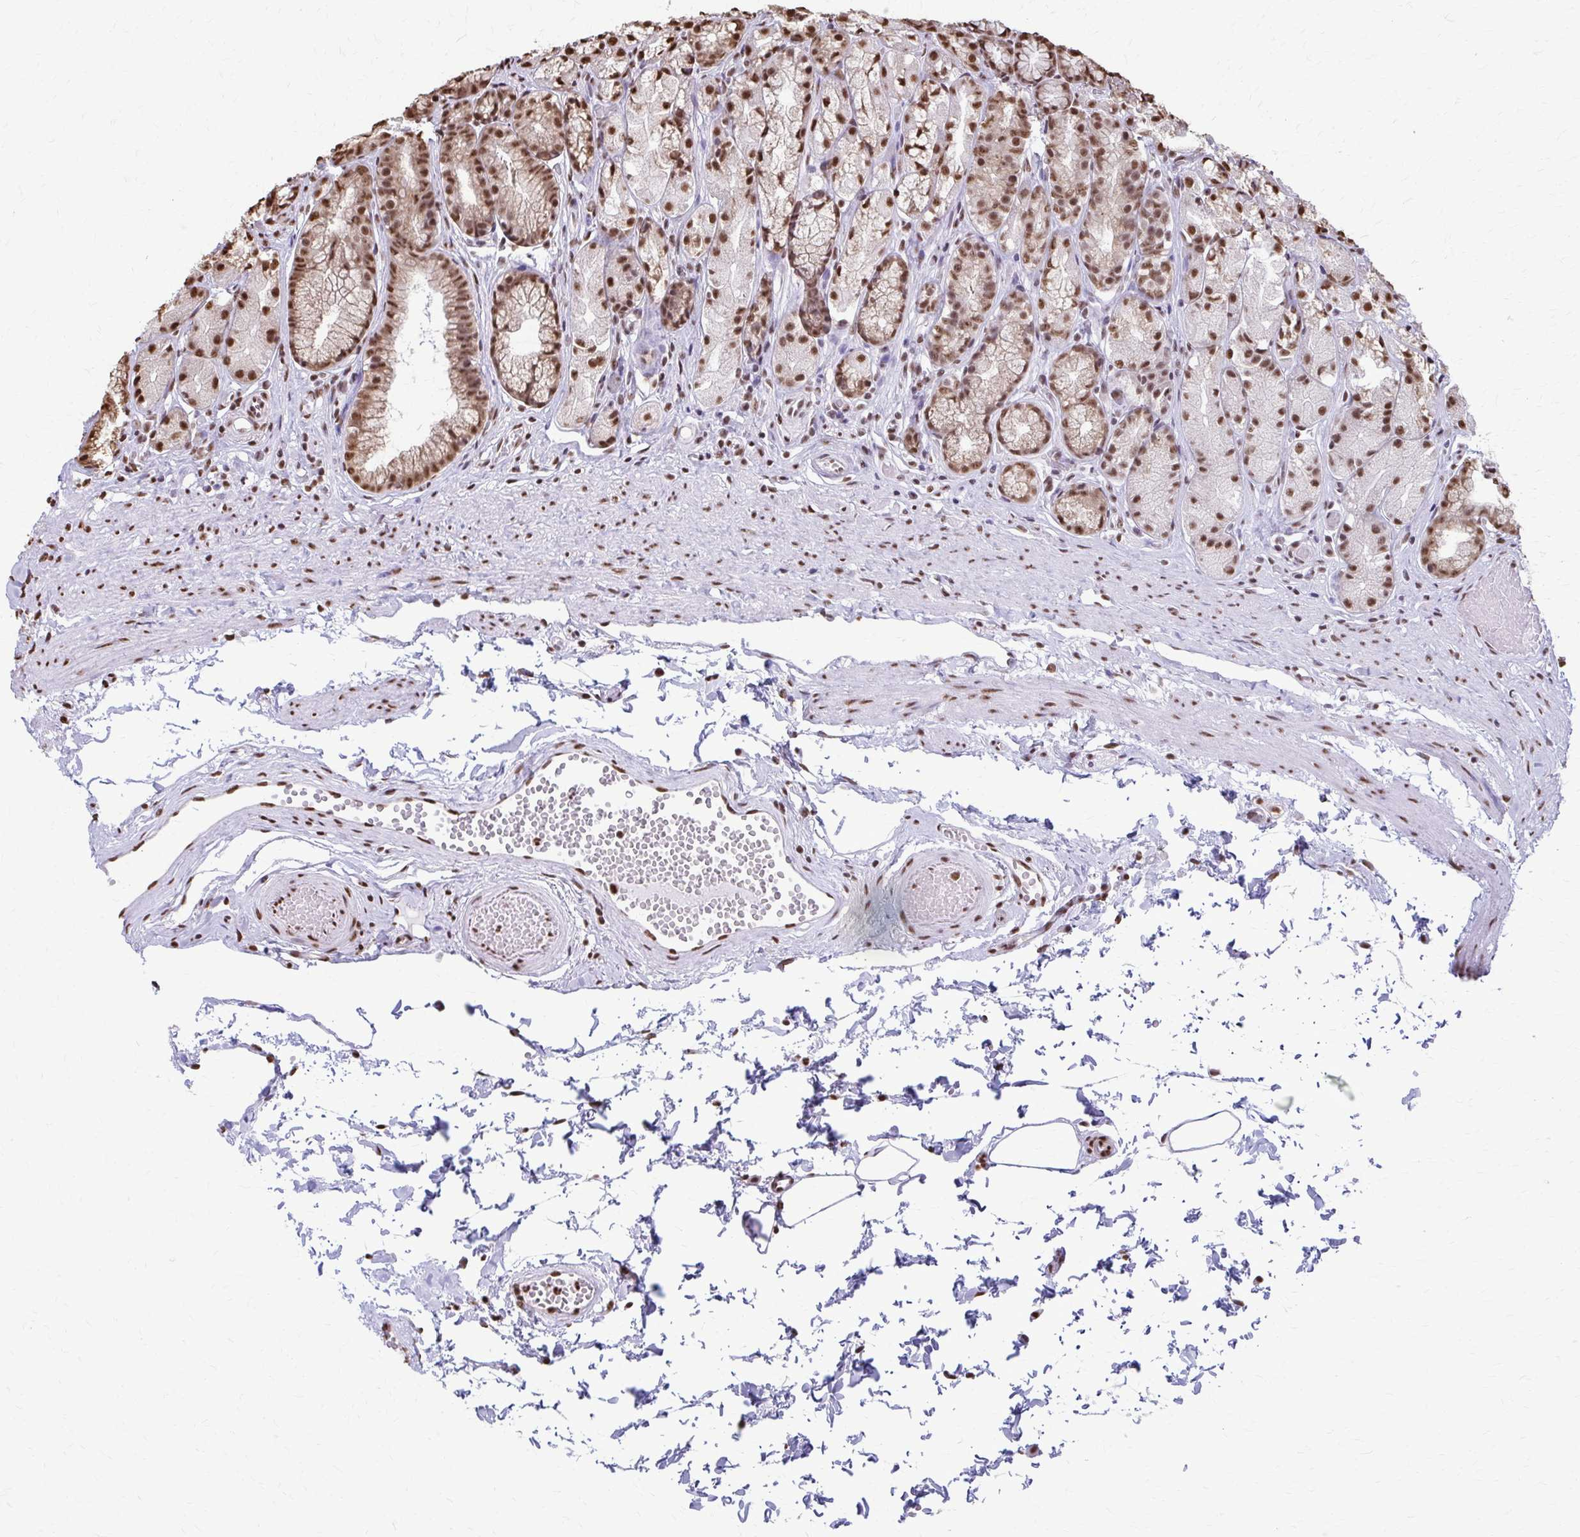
{"staining": {"intensity": "moderate", "quantity": ">75%", "location": "nuclear"}, "tissue": "stomach", "cell_type": "Glandular cells", "image_type": "normal", "snomed": [{"axis": "morphology", "description": "Normal tissue, NOS"}, {"axis": "topography", "description": "Stomach"}], "caption": "This histopathology image reveals immunohistochemistry (IHC) staining of benign human stomach, with medium moderate nuclear positivity in about >75% of glandular cells.", "gene": "SNRPA", "patient": {"sex": "male", "age": 70}}